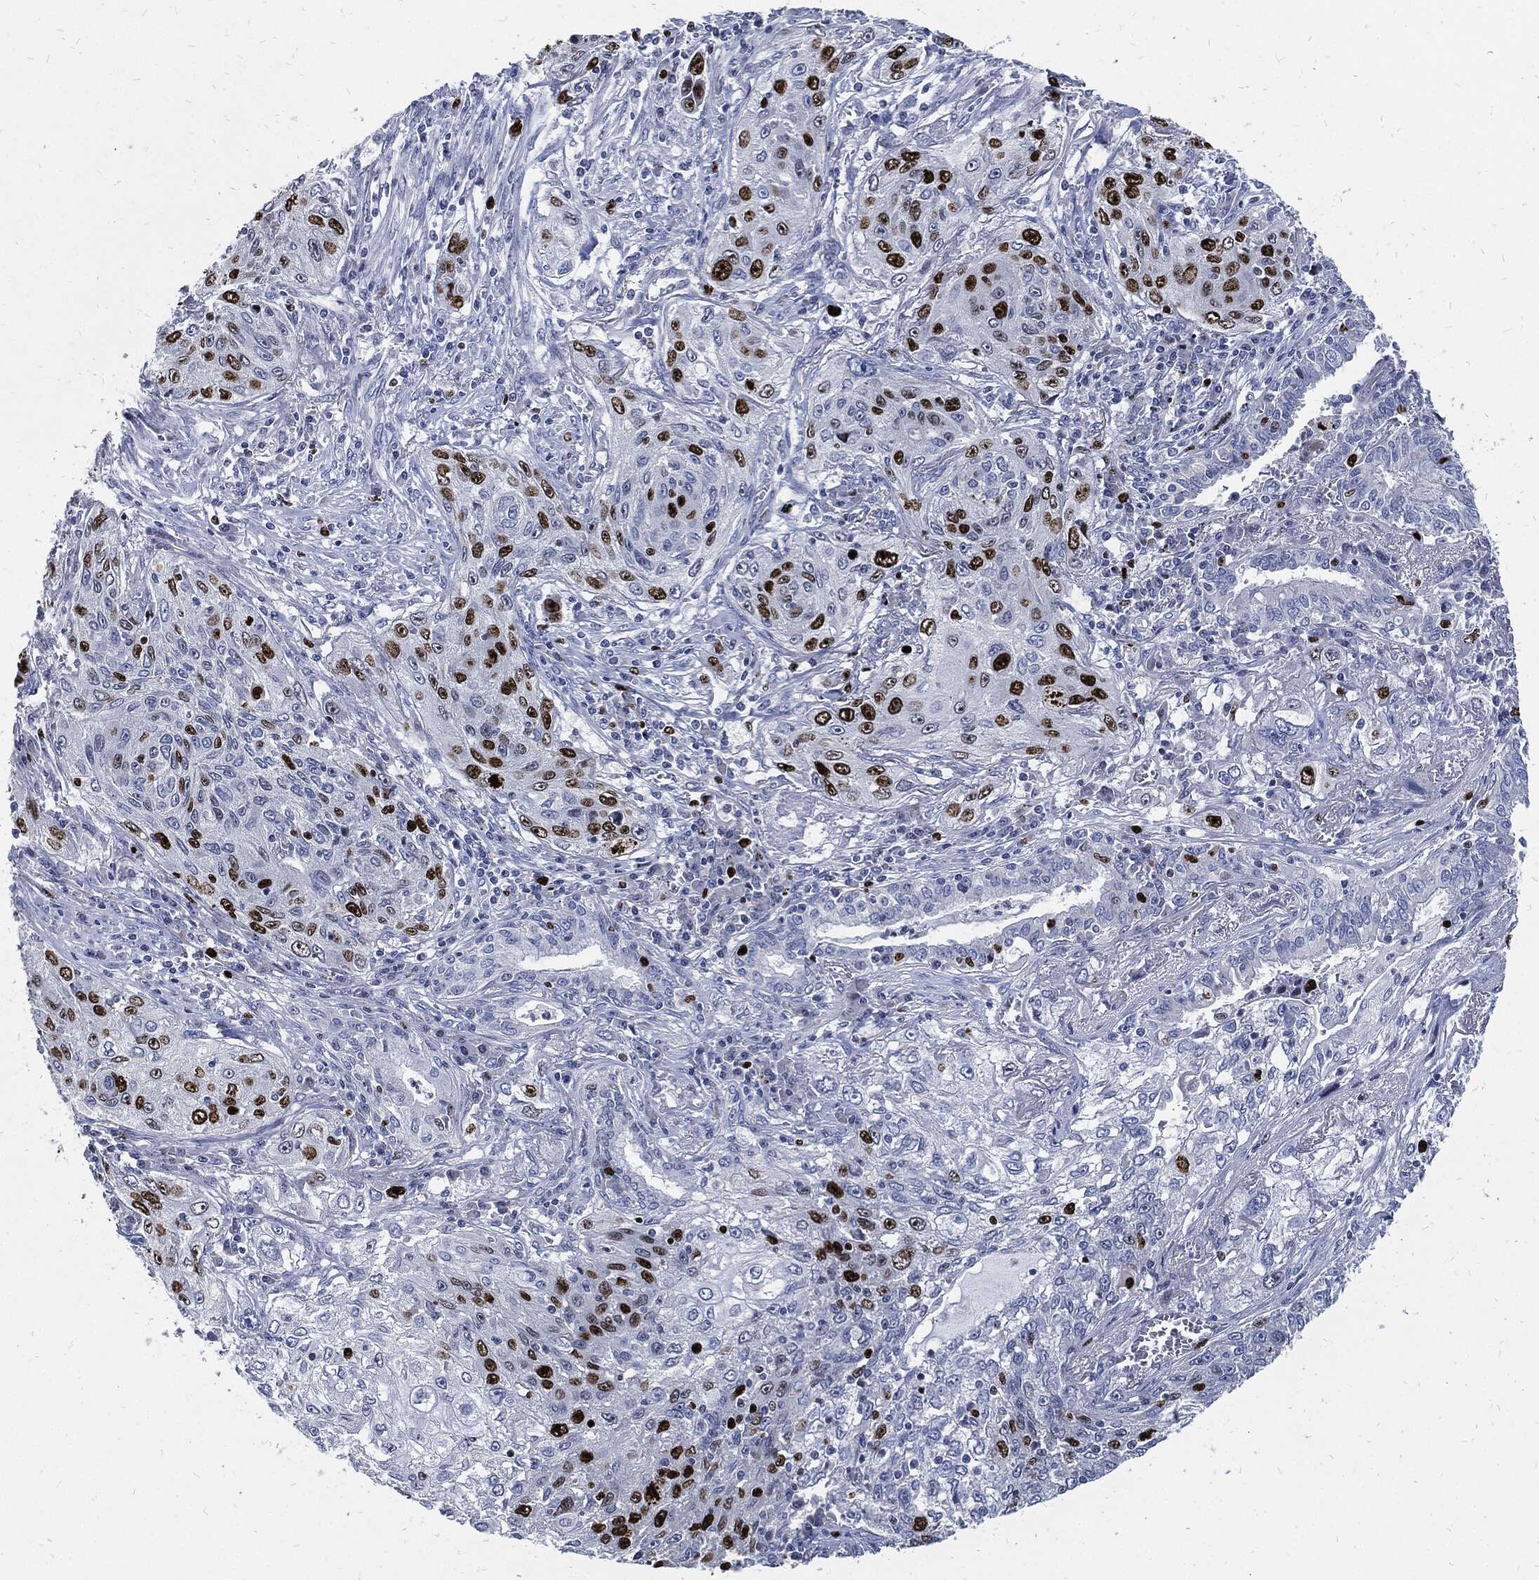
{"staining": {"intensity": "strong", "quantity": "25%-75%", "location": "nuclear"}, "tissue": "lung cancer", "cell_type": "Tumor cells", "image_type": "cancer", "snomed": [{"axis": "morphology", "description": "Squamous cell carcinoma, NOS"}, {"axis": "topography", "description": "Lung"}], "caption": "Brown immunohistochemical staining in human lung cancer (squamous cell carcinoma) exhibits strong nuclear positivity in about 25%-75% of tumor cells. The protein of interest is shown in brown color, while the nuclei are stained blue.", "gene": "MKI67", "patient": {"sex": "female", "age": 69}}